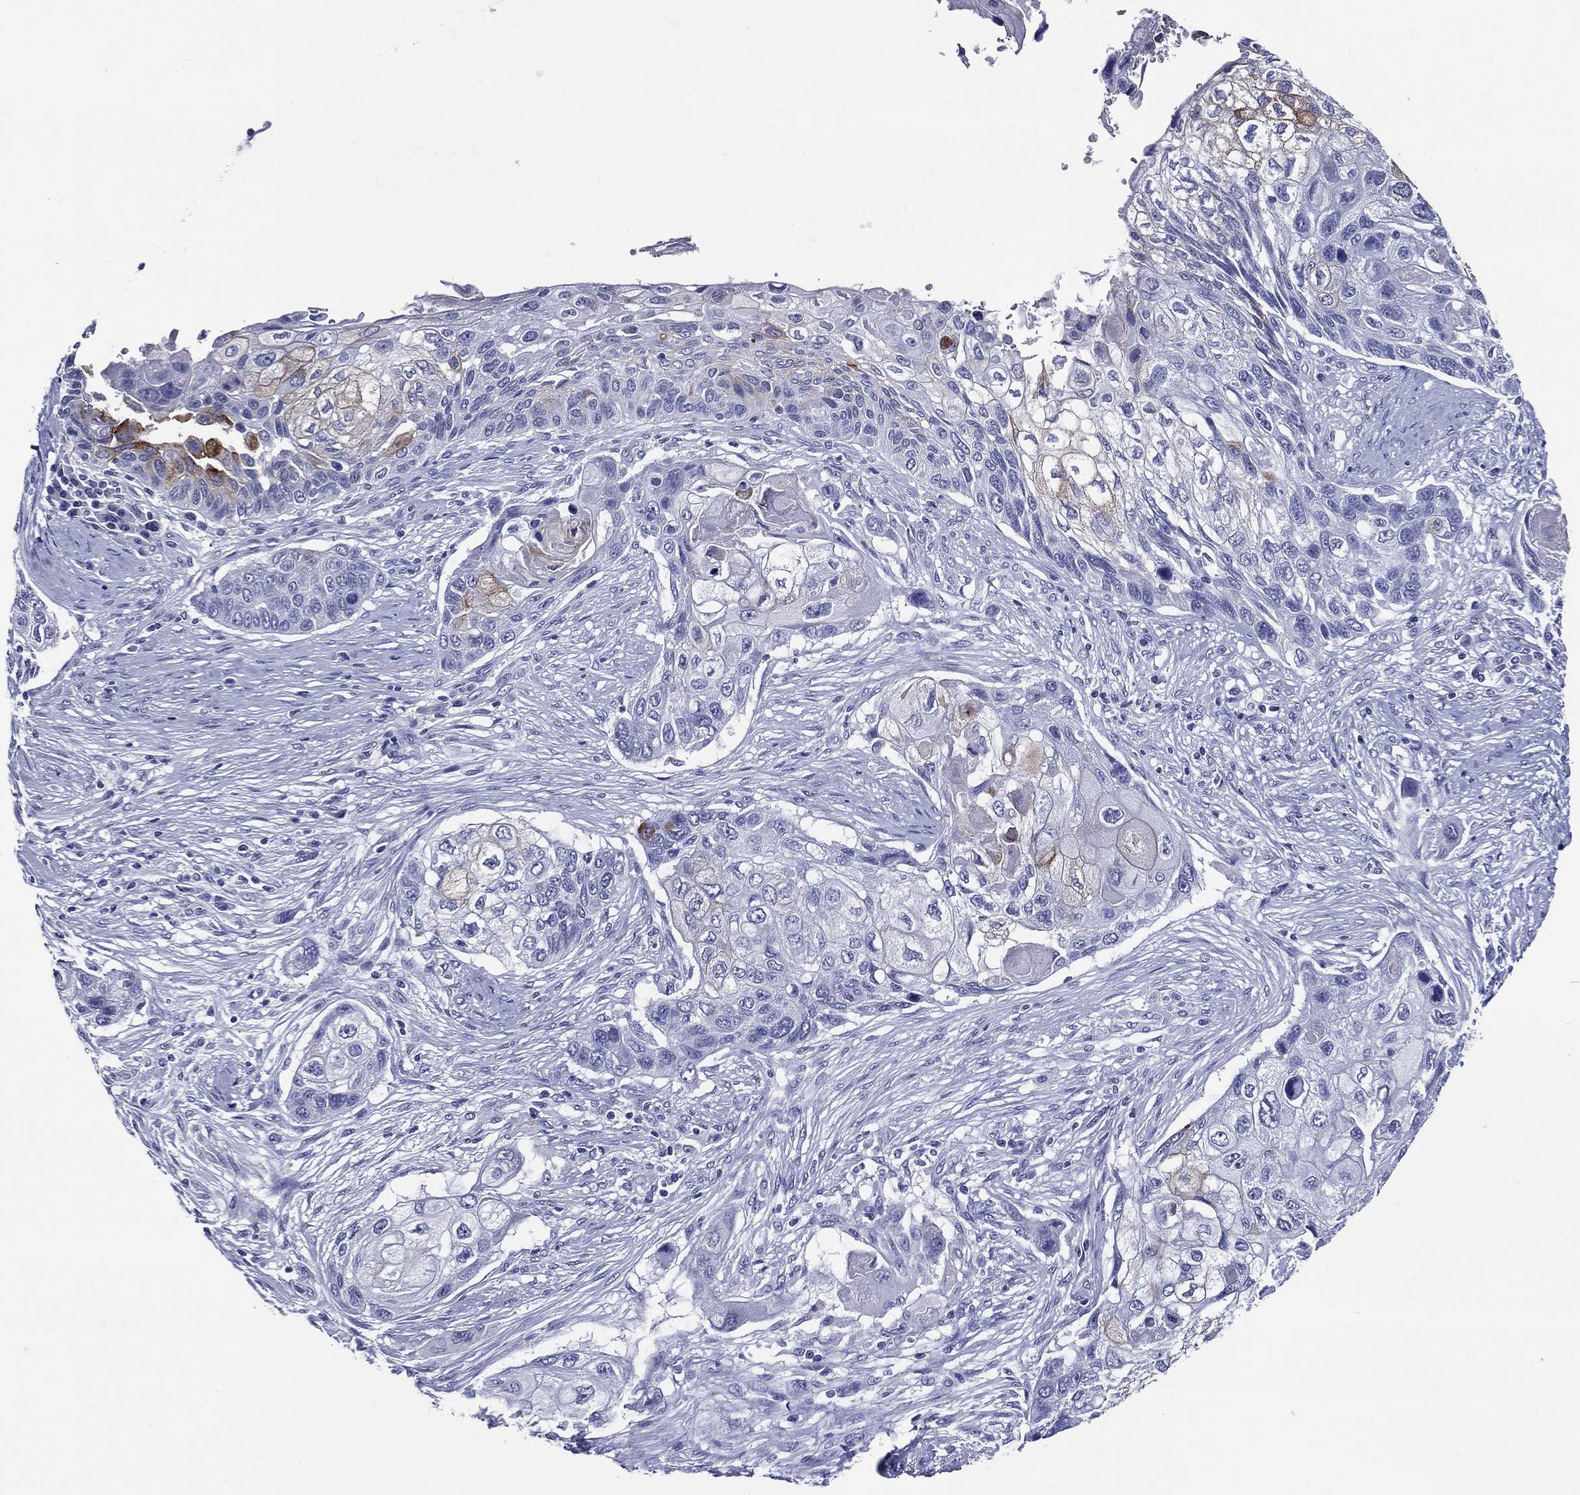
{"staining": {"intensity": "moderate", "quantity": "<25%", "location": "cytoplasmic/membranous"}, "tissue": "lung cancer", "cell_type": "Tumor cells", "image_type": "cancer", "snomed": [{"axis": "morphology", "description": "Normal tissue, NOS"}, {"axis": "morphology", "description": "Squamous cell carcinoma, NOS"}, {"axis": "topography", "description": "Bronchus"}, {"axis": "topography", "description": "Lung"}], "caption": "Protein staining by immunohistochemistry displays moderate cytoplasmic/membranous staining in about <25% of tumor cells in lung cancer (squamous cell carcinoma). Nuclei are stained in blue.", "gene": "ACE2", "patient": {"sex": "male", "age": 69}}